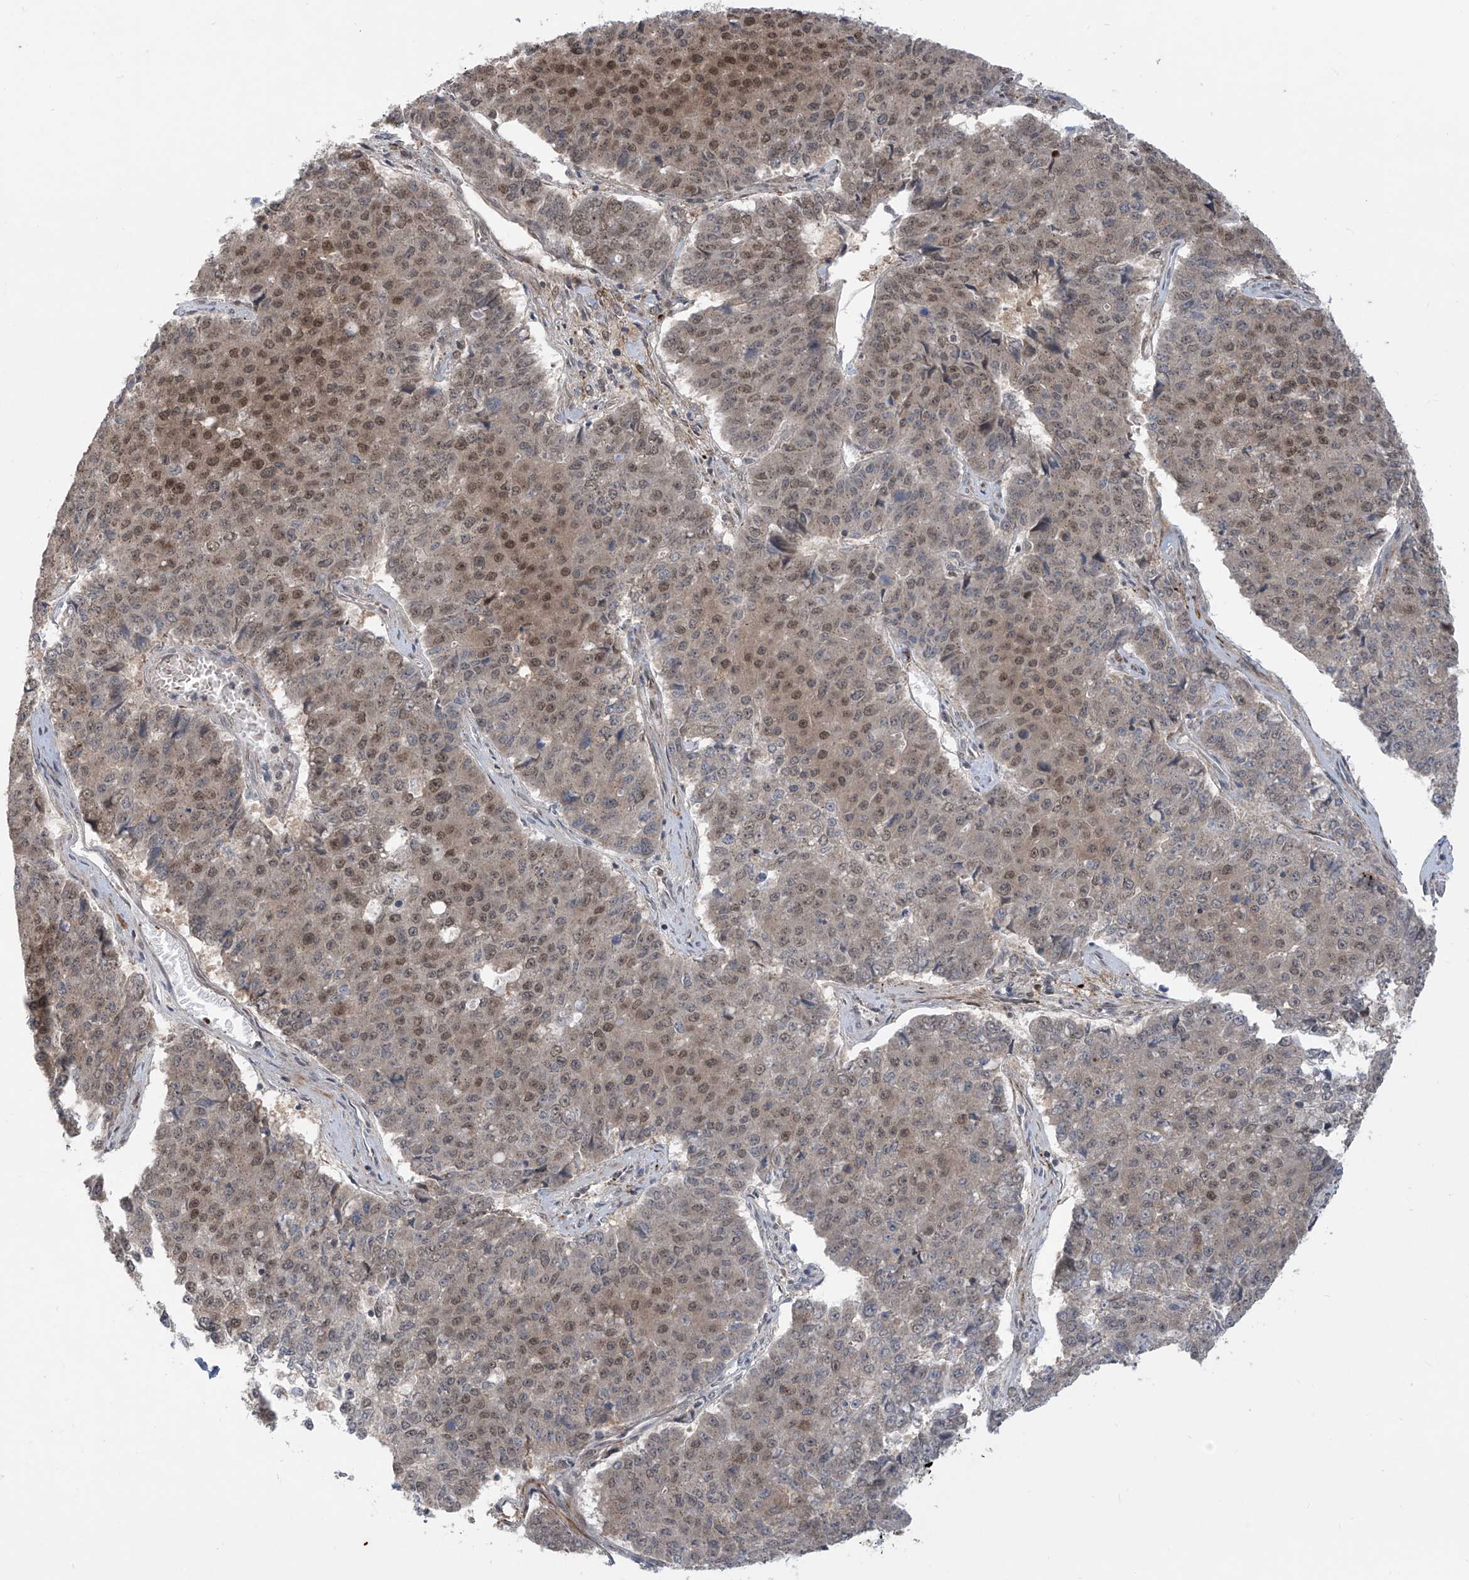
{"staining": {"intensity": "moderate", "quantity": ">75%", "location": "nuclear"}, "tissue": "pancreatic cancer", "cell_type": "Tumor cells", "image_type": "cancer", "snomed": [{"axis": "morphology", "description": "Adenocarcinoma, NOS"}, {"axis": "topography", "description": "Pancreas"}], "caption": "Protein staining demonstrates moderate nuclear staining in about >75% of tumor cells in pancreatic cancer (adenocarcinoma). Nuclei are stained in blue.", "gene": "LAGE3", "patient": {"sex": "male", "age": 50}}